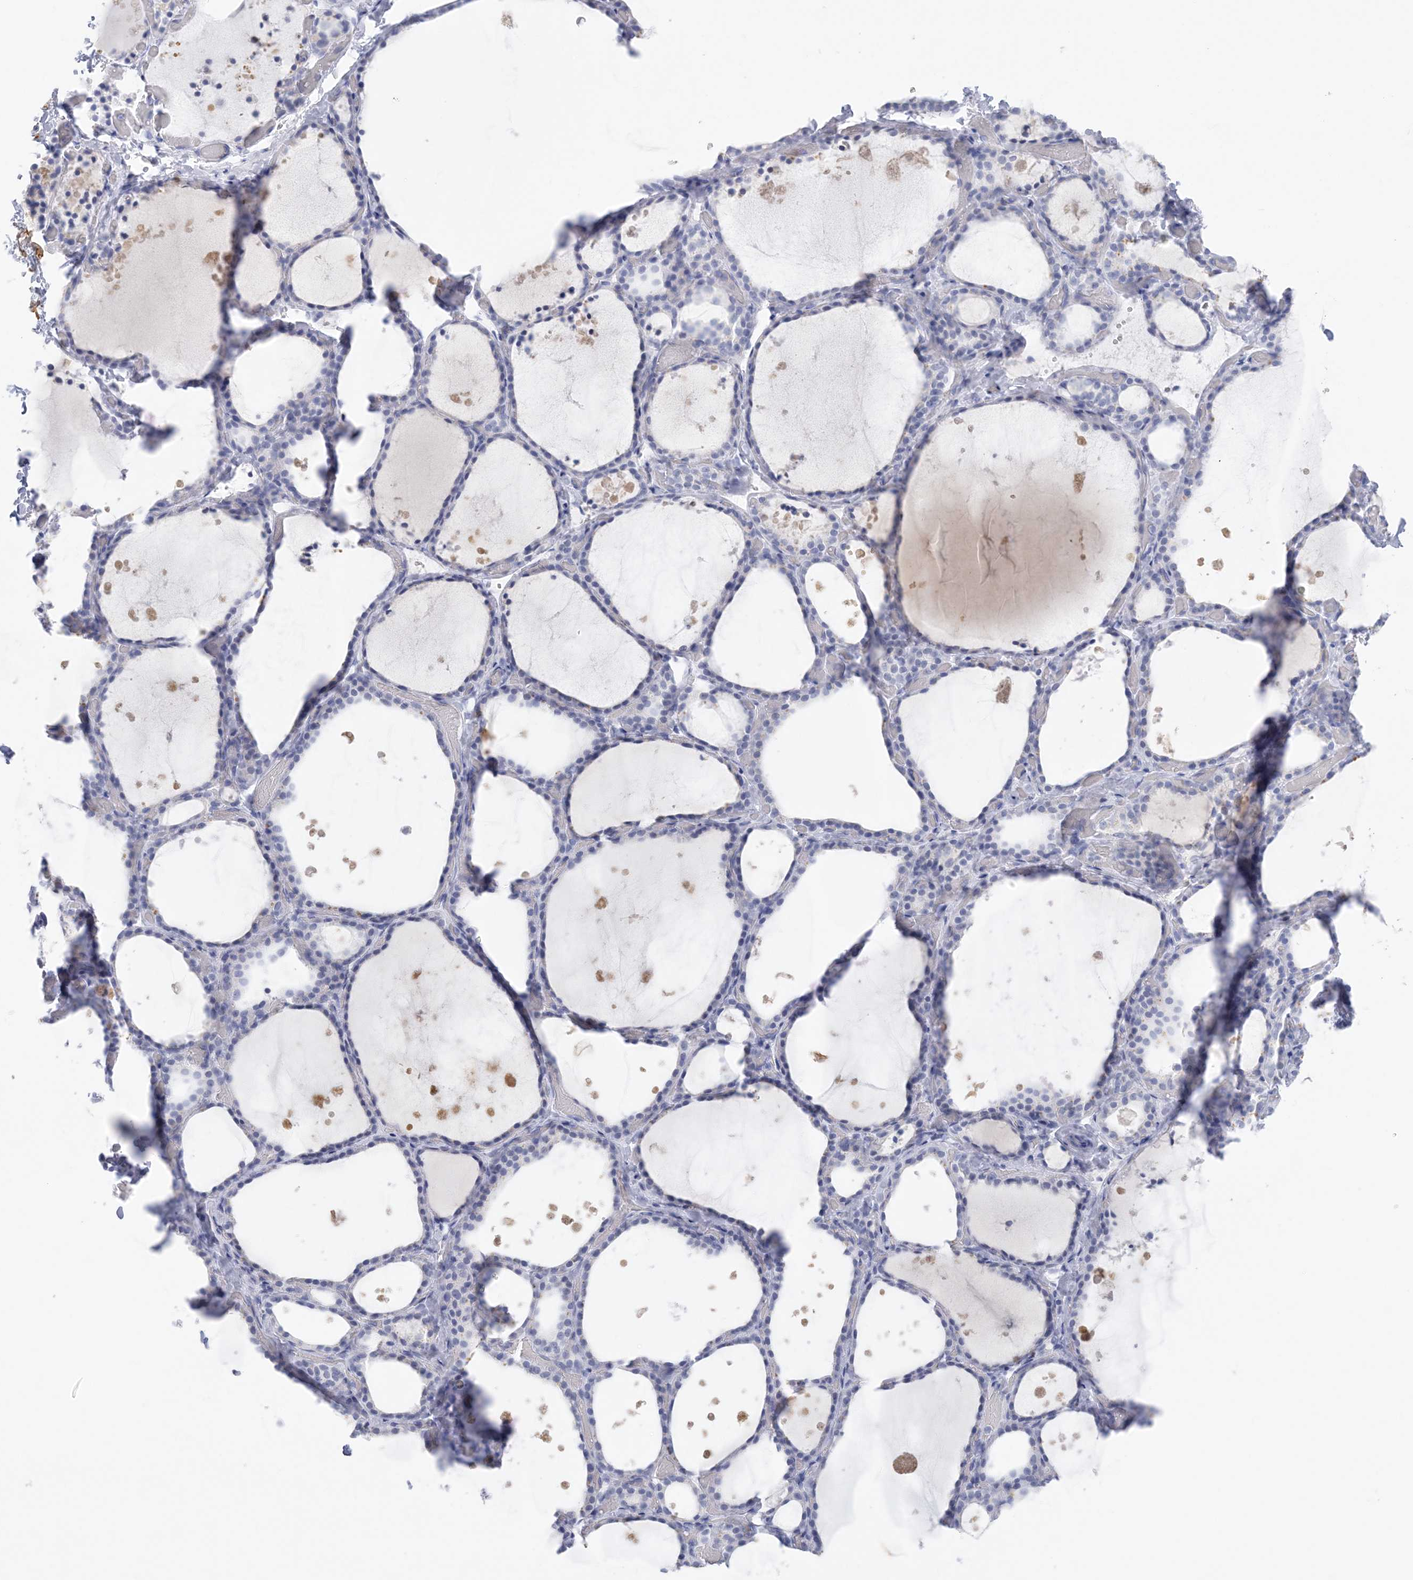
{"staining": {"intensity": "negative", "quantity": "none", "location": "none"}, "tissue": "thyroid gland", "cell_type": "Glandular cells", "image_type": "normal", "snomed": [{"axis": "morphology", "description": "Normal tissue, NOS"}, {"axis": "topography", "description": "Thyroid gland"}], "caption": "Glandular cells show no significant expression in normal thyroid gland. (Stains: DAB (3,3'-diaminobenzidine) immunohistochemistry (IHC) with hematoxylin counter stain, Microscopy: brightfield microscopy at high magnification).", "gene": "SH3YL1", "patient": {"sex": "female", "age": 44}}